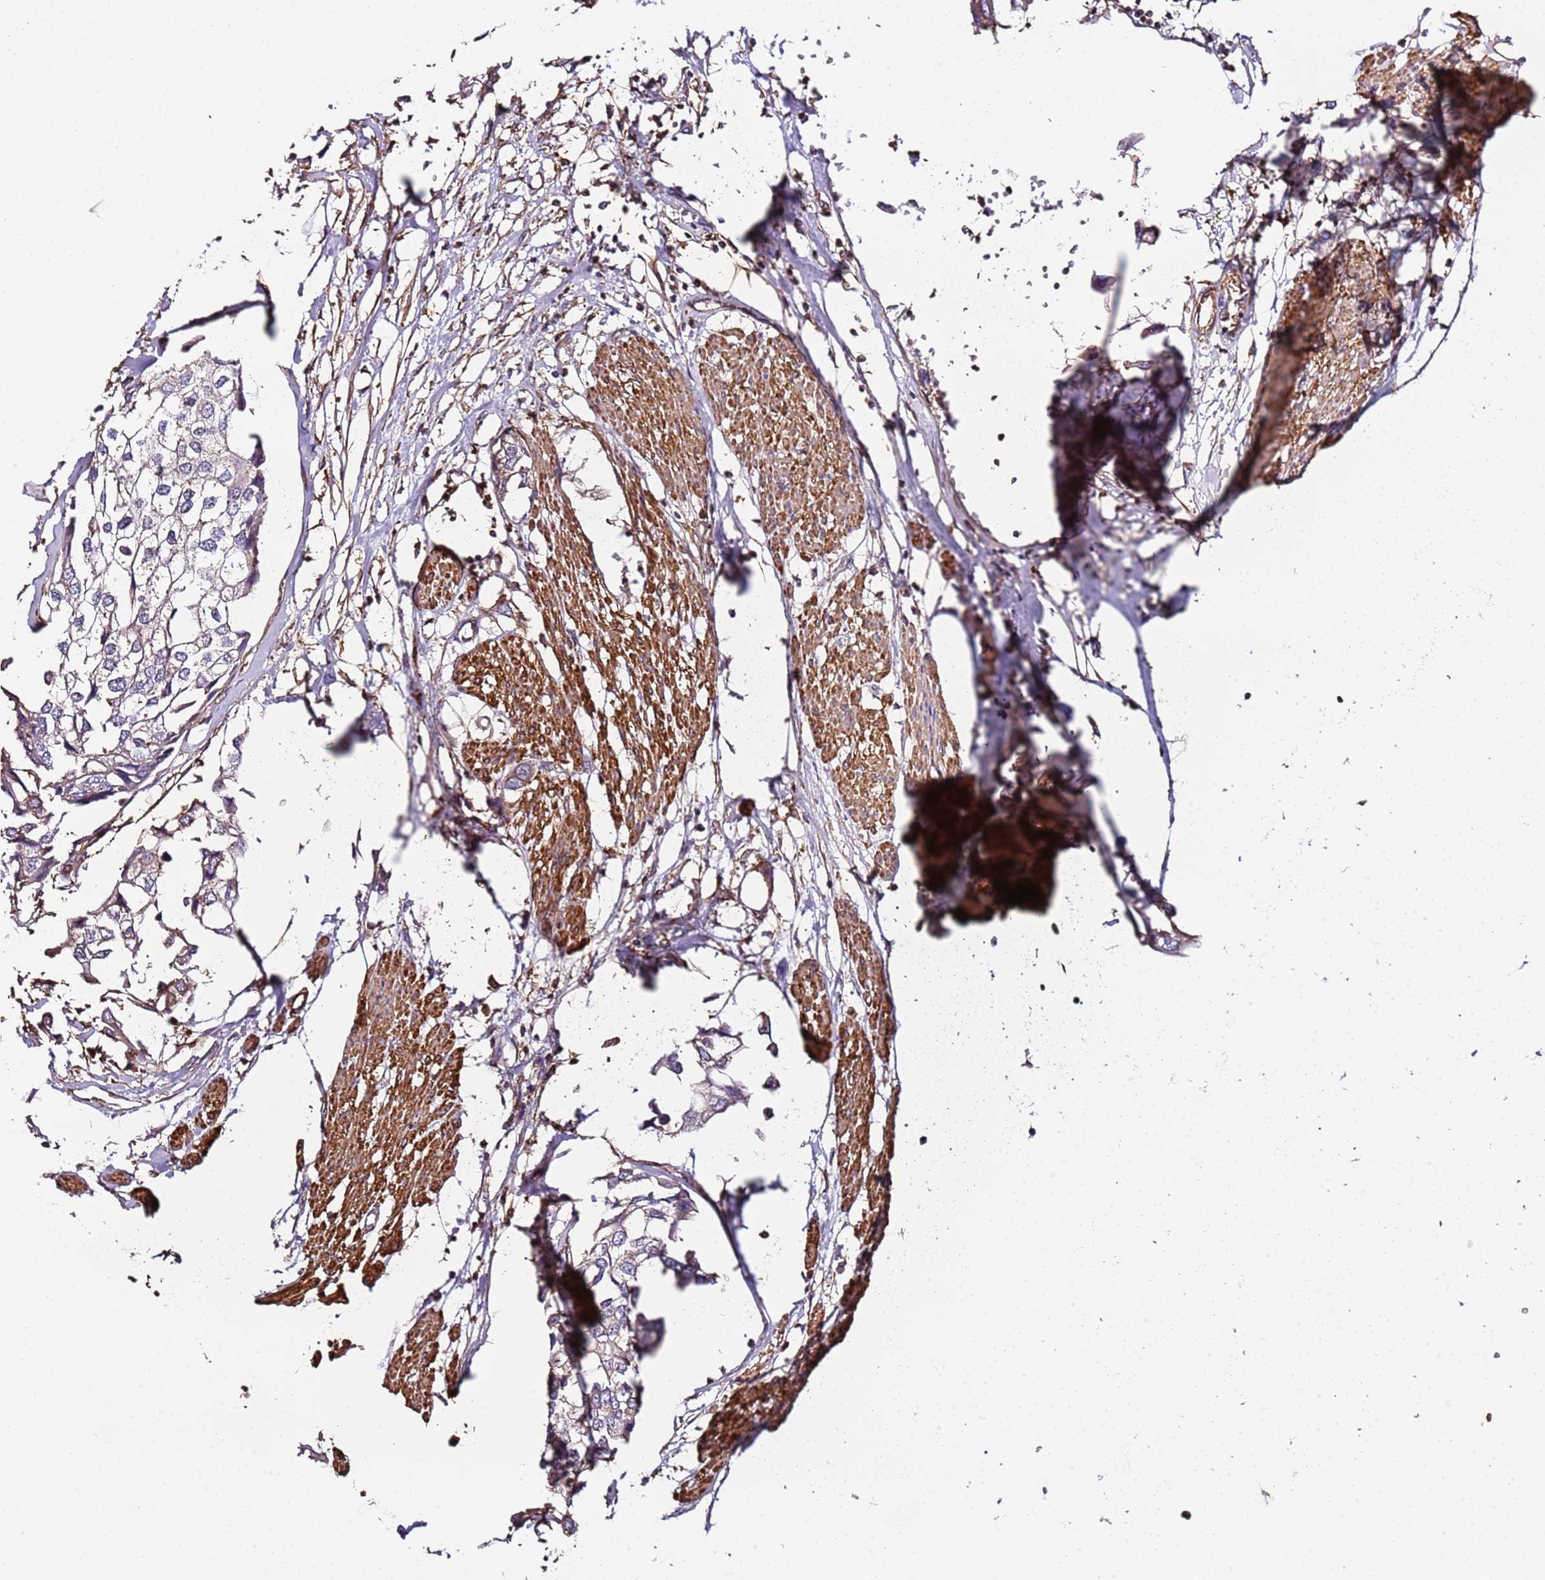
{"staining": {"intensity": "negative", "quantity": "none", "location": "none"}, "tissue": "urothelial cancer", "cell_type": "Tumor cells", "image_type": "cancer", "snomed": [{"axis": "morphology", "description": "Urothelial carcinoma, High grade"}, {"axis": "topography", "description": "Urinary bladder"}], "caption": "DAB immunohistochemical staining of high-grade urothelial carcinoma reveals no significant staining in tumor cells. (Stains: DAB (3,3'-diaminobenzidine) IHC with hematoxylin counter stain, Microscopy: brightfield microscopy at high magnification).", "gene": "CYP2U1", "patient": {"sex": "male", "age": 64}}